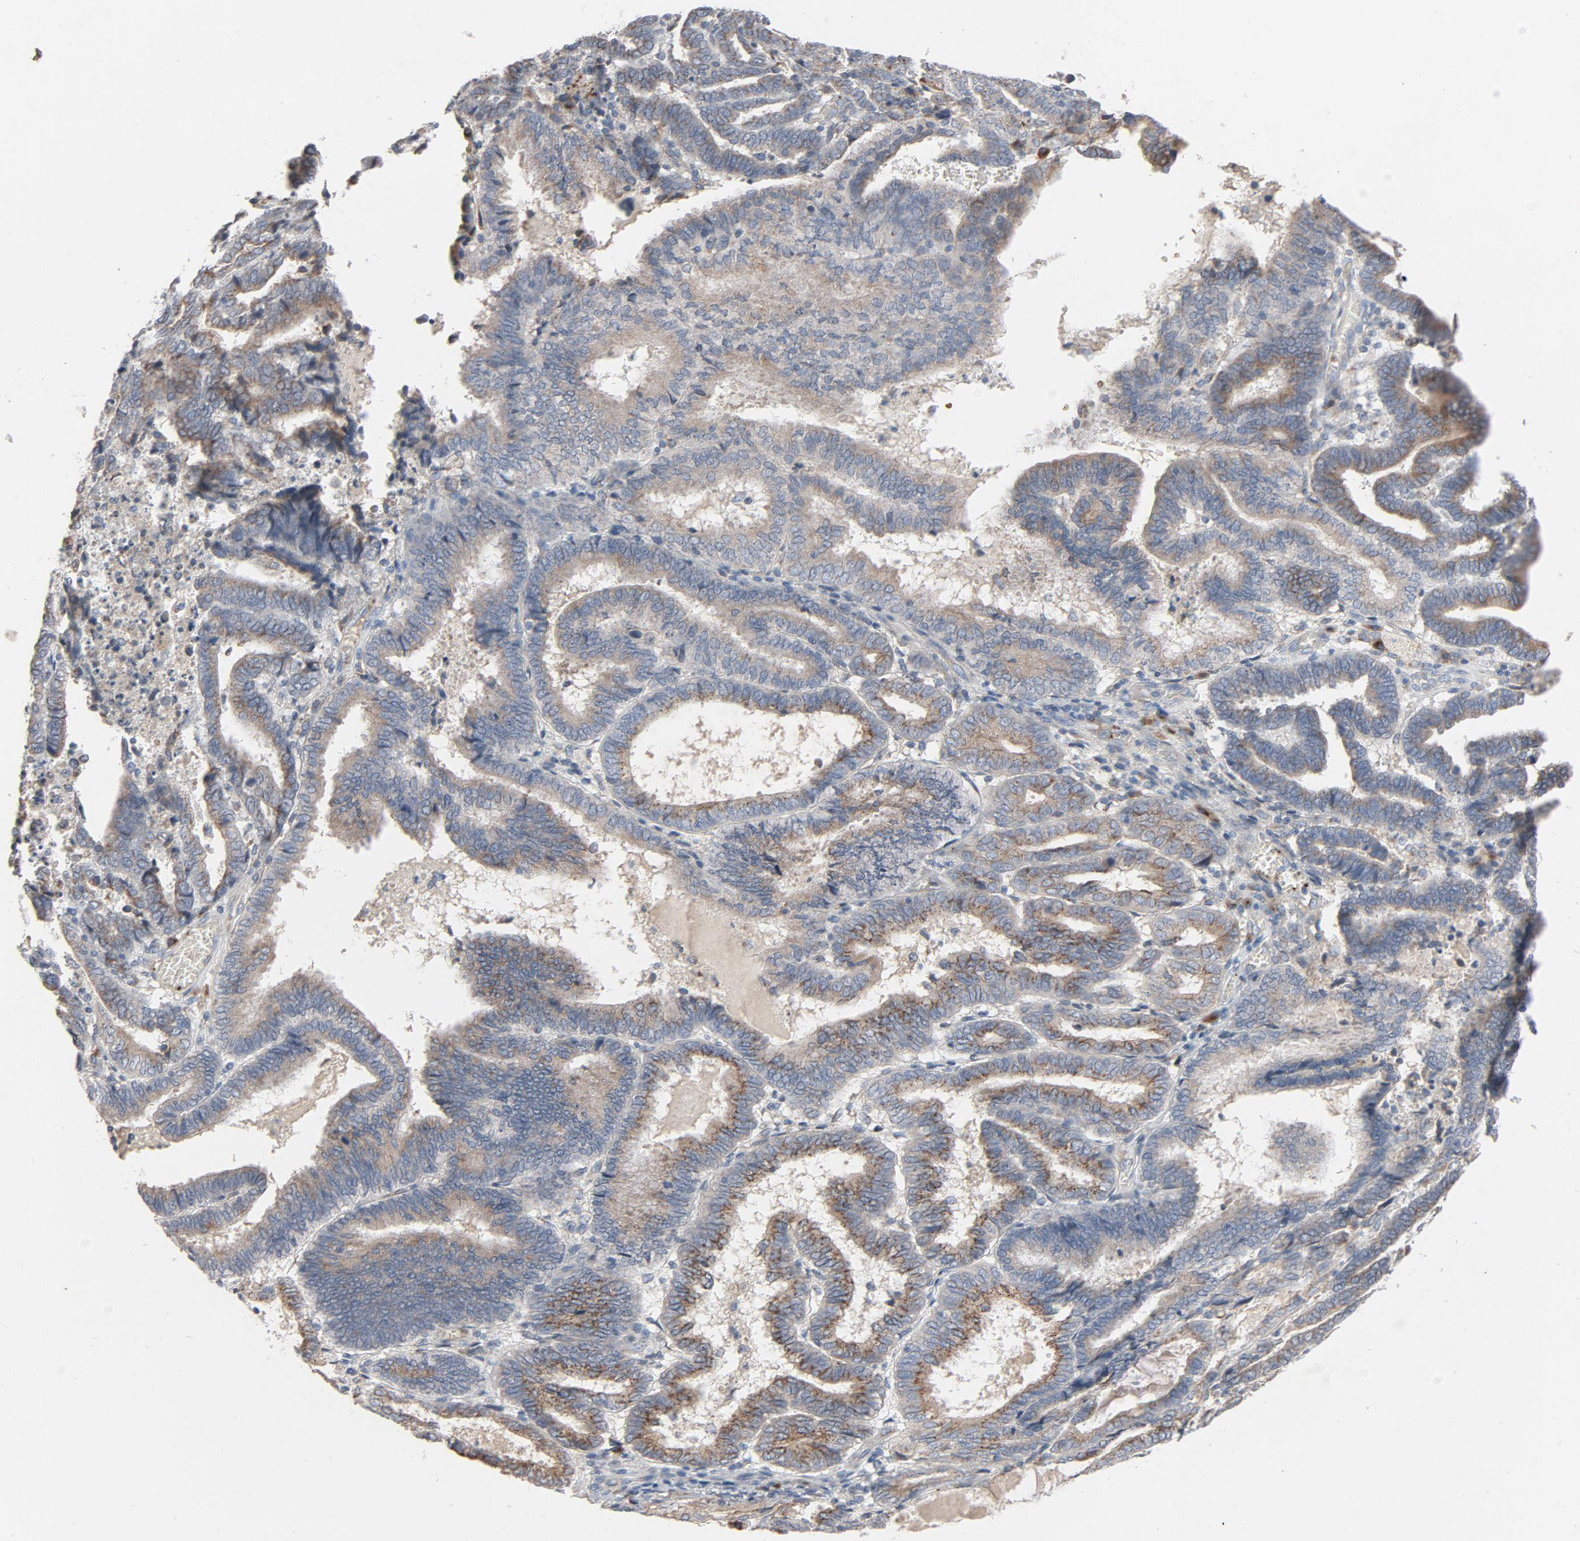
{"staining": {"intensity": "weak", "quantity": "25%-75%", "location": "cytoplasmic/membranous"}, "tissue": "endometrial cancer", "cell_type": "Tumor cells", "image_type": "cancer", "snomed": [{"axis": "morphology", "description": "Adenocarcinoma, NOS"}, {"axis": "topography", "description": "Endometrium"}], "caption": "Immunohistochemical staining of endometrial adenocarcinoma exhibits low levels of weak cytoplasmic/membranous protein positivity in about 25%-75% of tumor cells. The staining is performed using DAB brown chromogen to label protein expression. The nuclei are counter-stained blue using hematoxylin.", "gene": "LMAN2", "patient": {"sex": "female", "age": 66}}